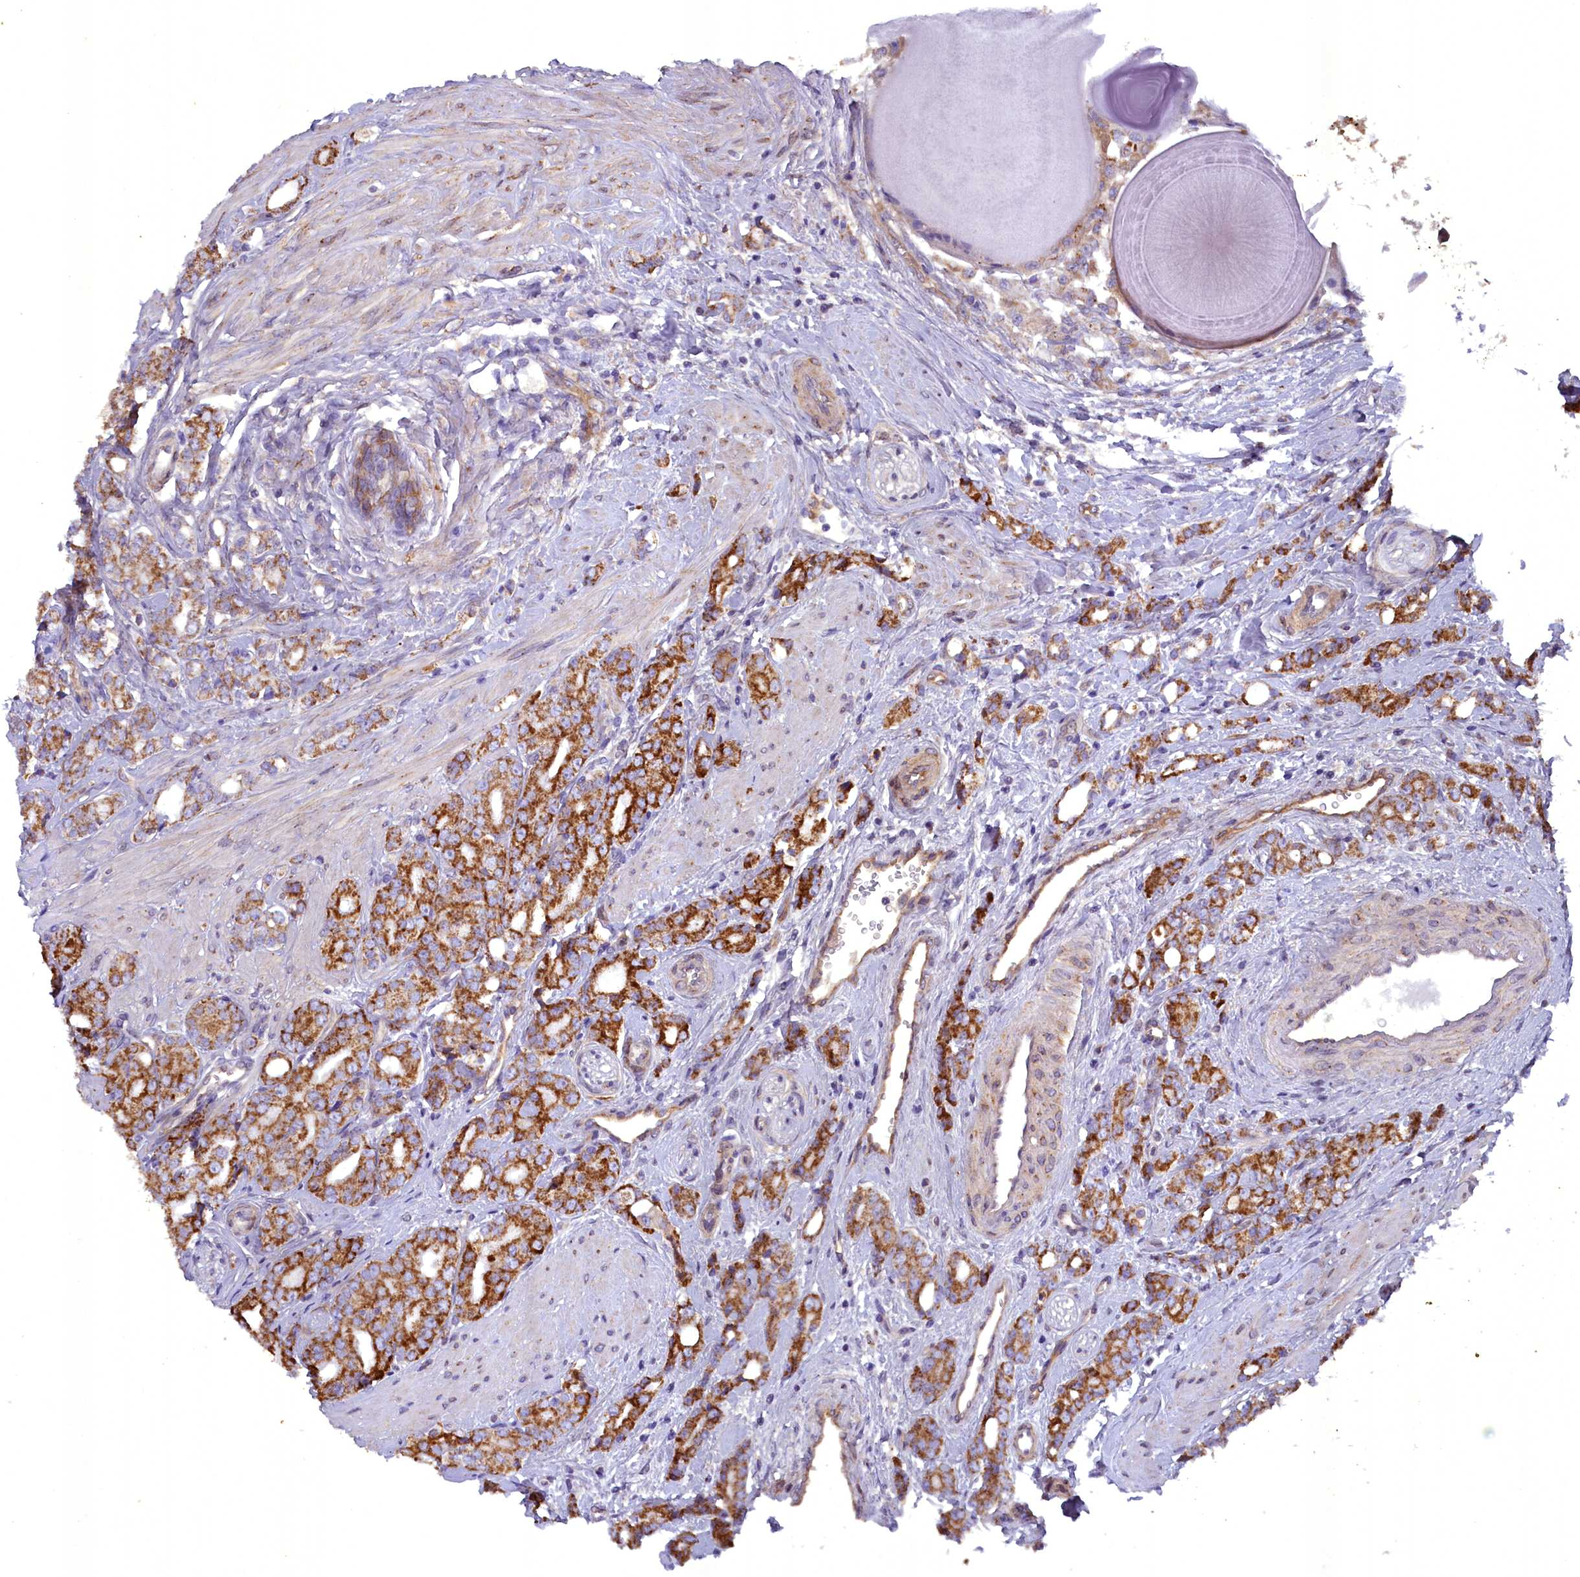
{"staining": {"intensity": "strong", "quantity": "25%-75%", "location": "cytoplasmic/membranous"}, "tissue": "prostate cancer", "cell_type": "Tumor cells", "image_type": "cancer", "snomed": [{"axis": "morphology", "description": "Adenocarcinoma, High grade"}, {"axis": "topography", "description": "Prostate"}], "caption": "Adenocarcinoma (high-grade) (prostate) stained for a protein shows strong cytoplasmic/membranous positivity in tumor cells.", "gene": "ACAD8", "patient": {"sex": "male", "age": 62}}